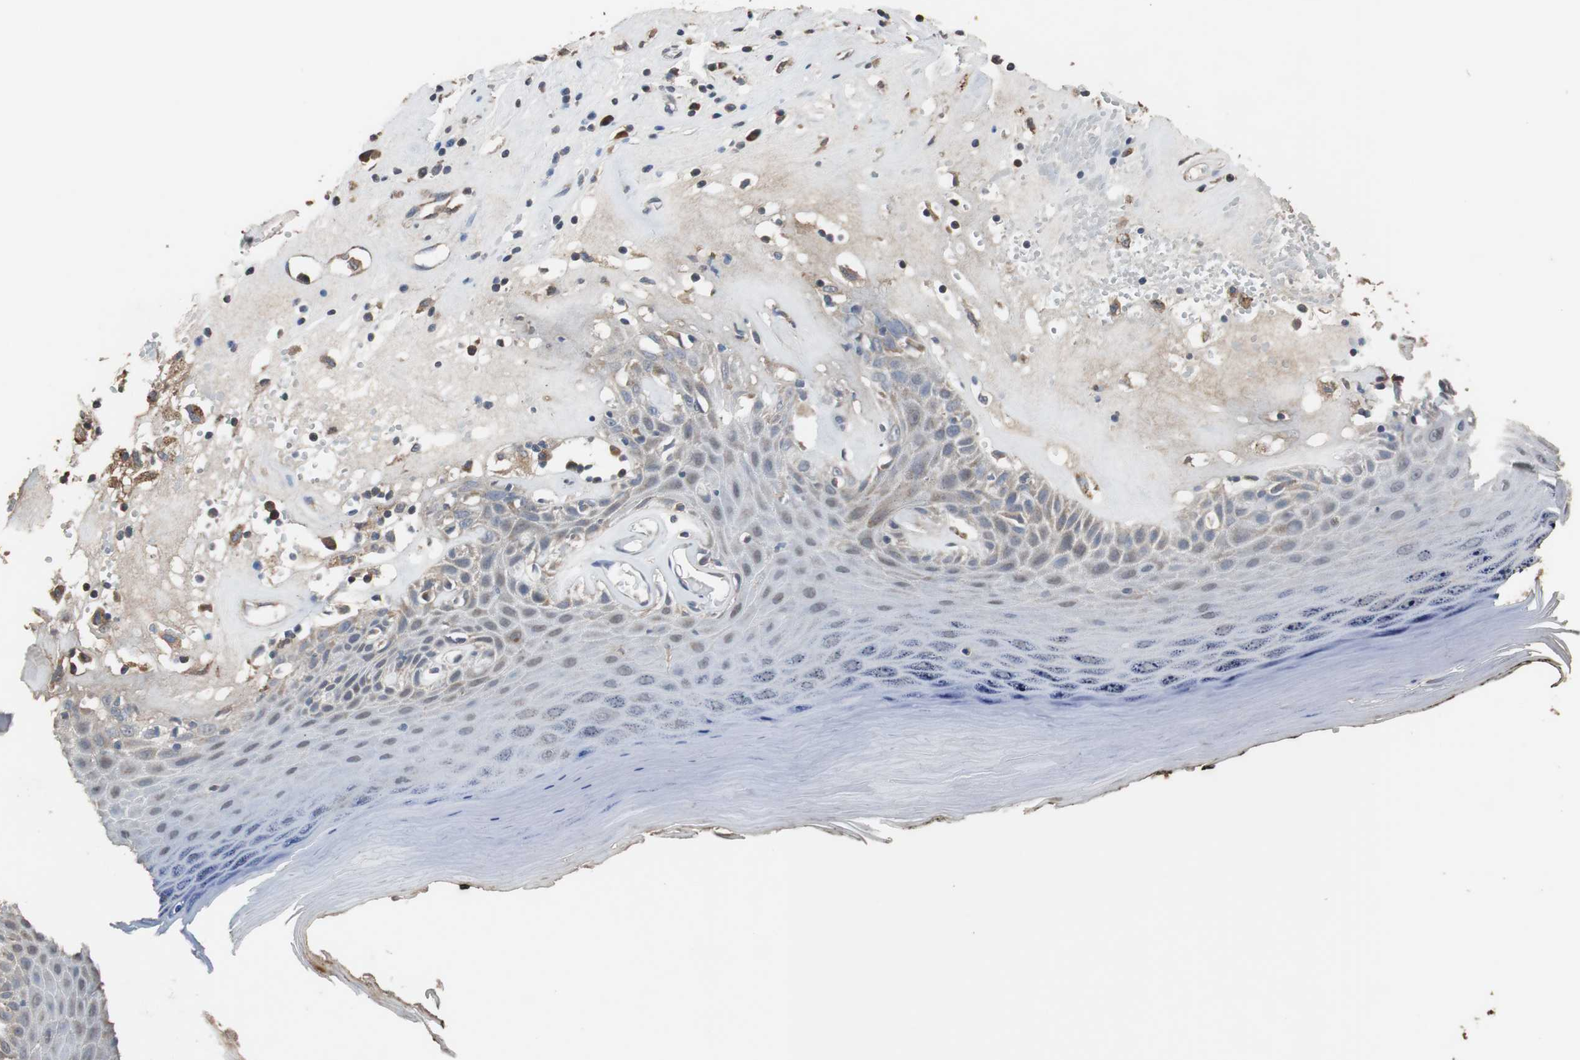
{"staining": {"intensity": "weak", "quantity": "<25%", "location": "cytoplasmic/membranous"}, "tissue": "skin", "cell_type": "Epidermal cells", "image_type": "normal", "snomed": [{"axis": "morphology", "description": "Normal tissue, NOS"}, {"axis": "morphology", "description": "Inflammation, NOS"}, {"axis": "topography", "description": "Vulva"}], "caption": "This is a photomicrograph of IHC staining of normal skin, which shows no positivity in epidermal cells.", "gene": "SCIMP", "patient": {"sex": "female", "age": 84}}